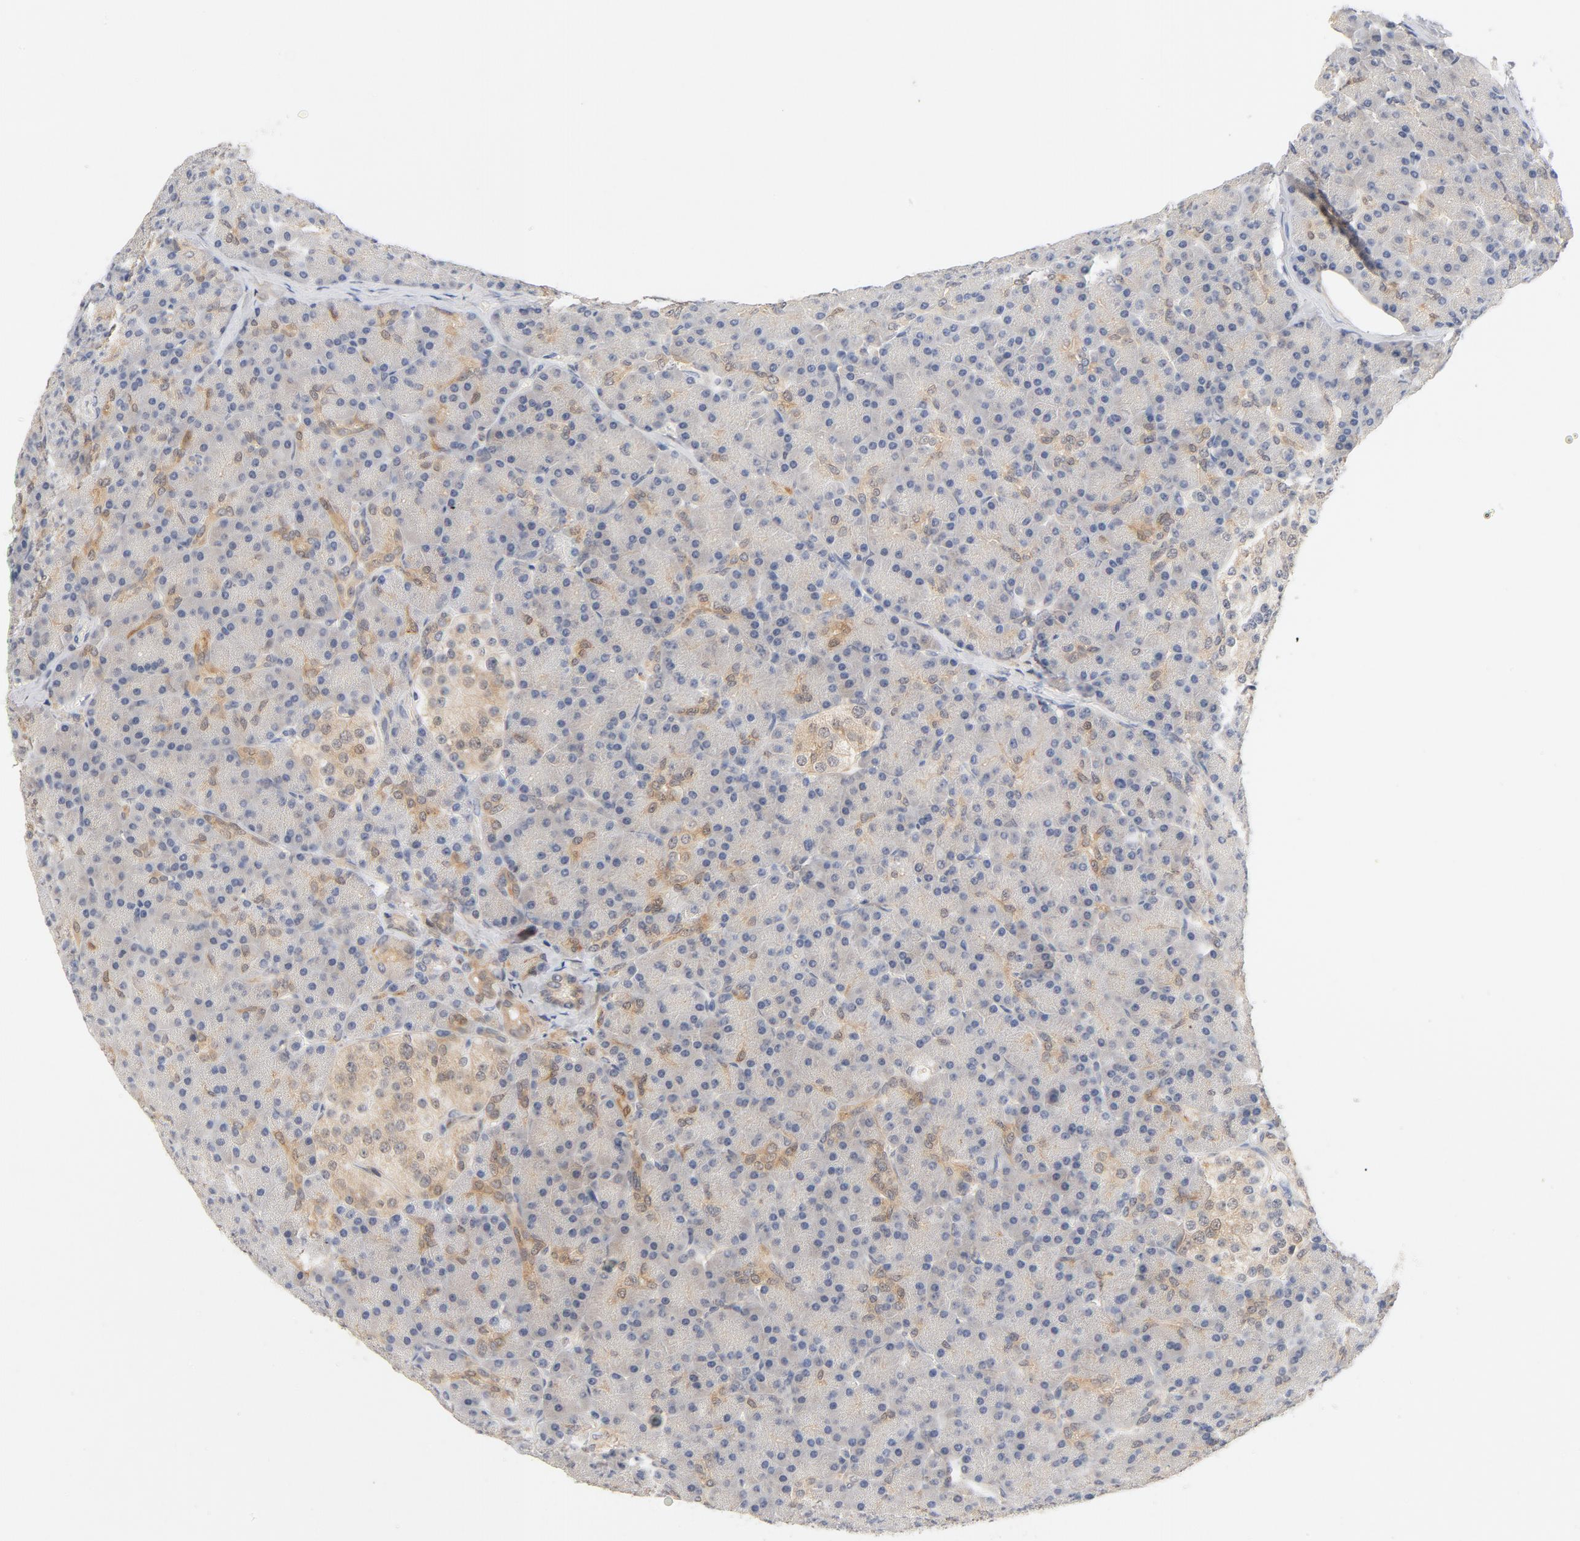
{"staining": {"intensity": "negative", "quantity": "none", "location": "none"}, "tissue": "pancreas", "cell_type": "Exocrine glandular cells", "image_type": "normal", "snomed": [{"axis": "morphology", "description": "Normal tissue, NOS"}, {"axis": "topography", "description": "Pancreas"}], "caption": "Micrograph shows no protein staining in exocrine glandular cells of benign pancreas.", "gene": "STAT1", "patient": {"sex": "female", "age": 43}}